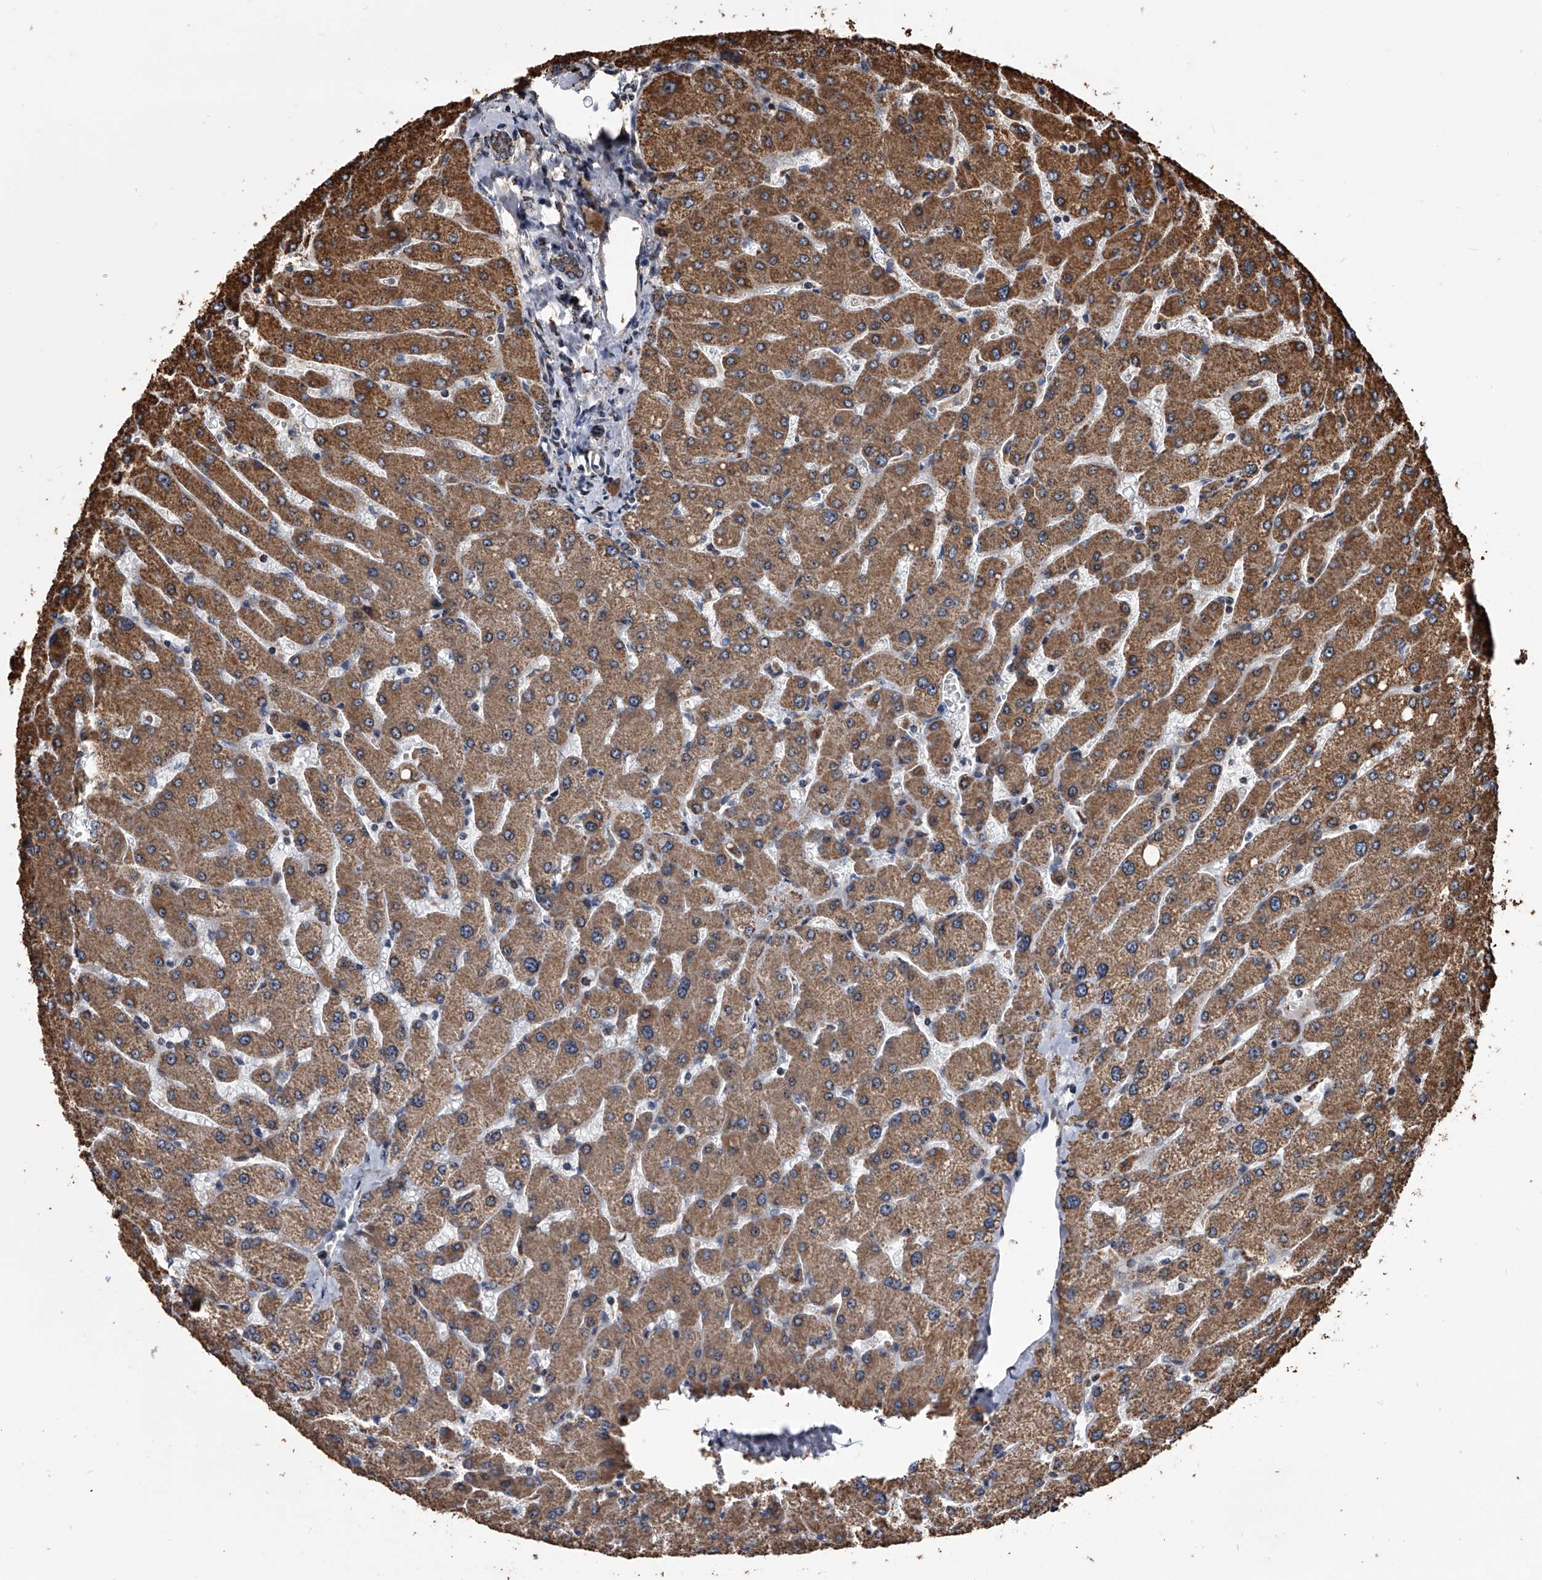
{"staining": {"intensity": "weak", "quantity": ">75%", "location": "cytoplasmic/membranous"}, "tissue": "liver", "cell_type": "Cholangiocytes", "image_type": "normal", "snomed": [{"axis": "morphology", "description": "Normal tissue, NOS"}, {"axis": "topography", "description": "Liver"}], "caption": "The immunohistochemical stain highlights weak cytoplasmic/membranous expression in cholangiocytes of unremarkable liver. (brown staining indicates protein expression, while blue staining denotes nuclei).", "gene": "SMPDL3A", "patient": {"sex": "male", "age": 55}}